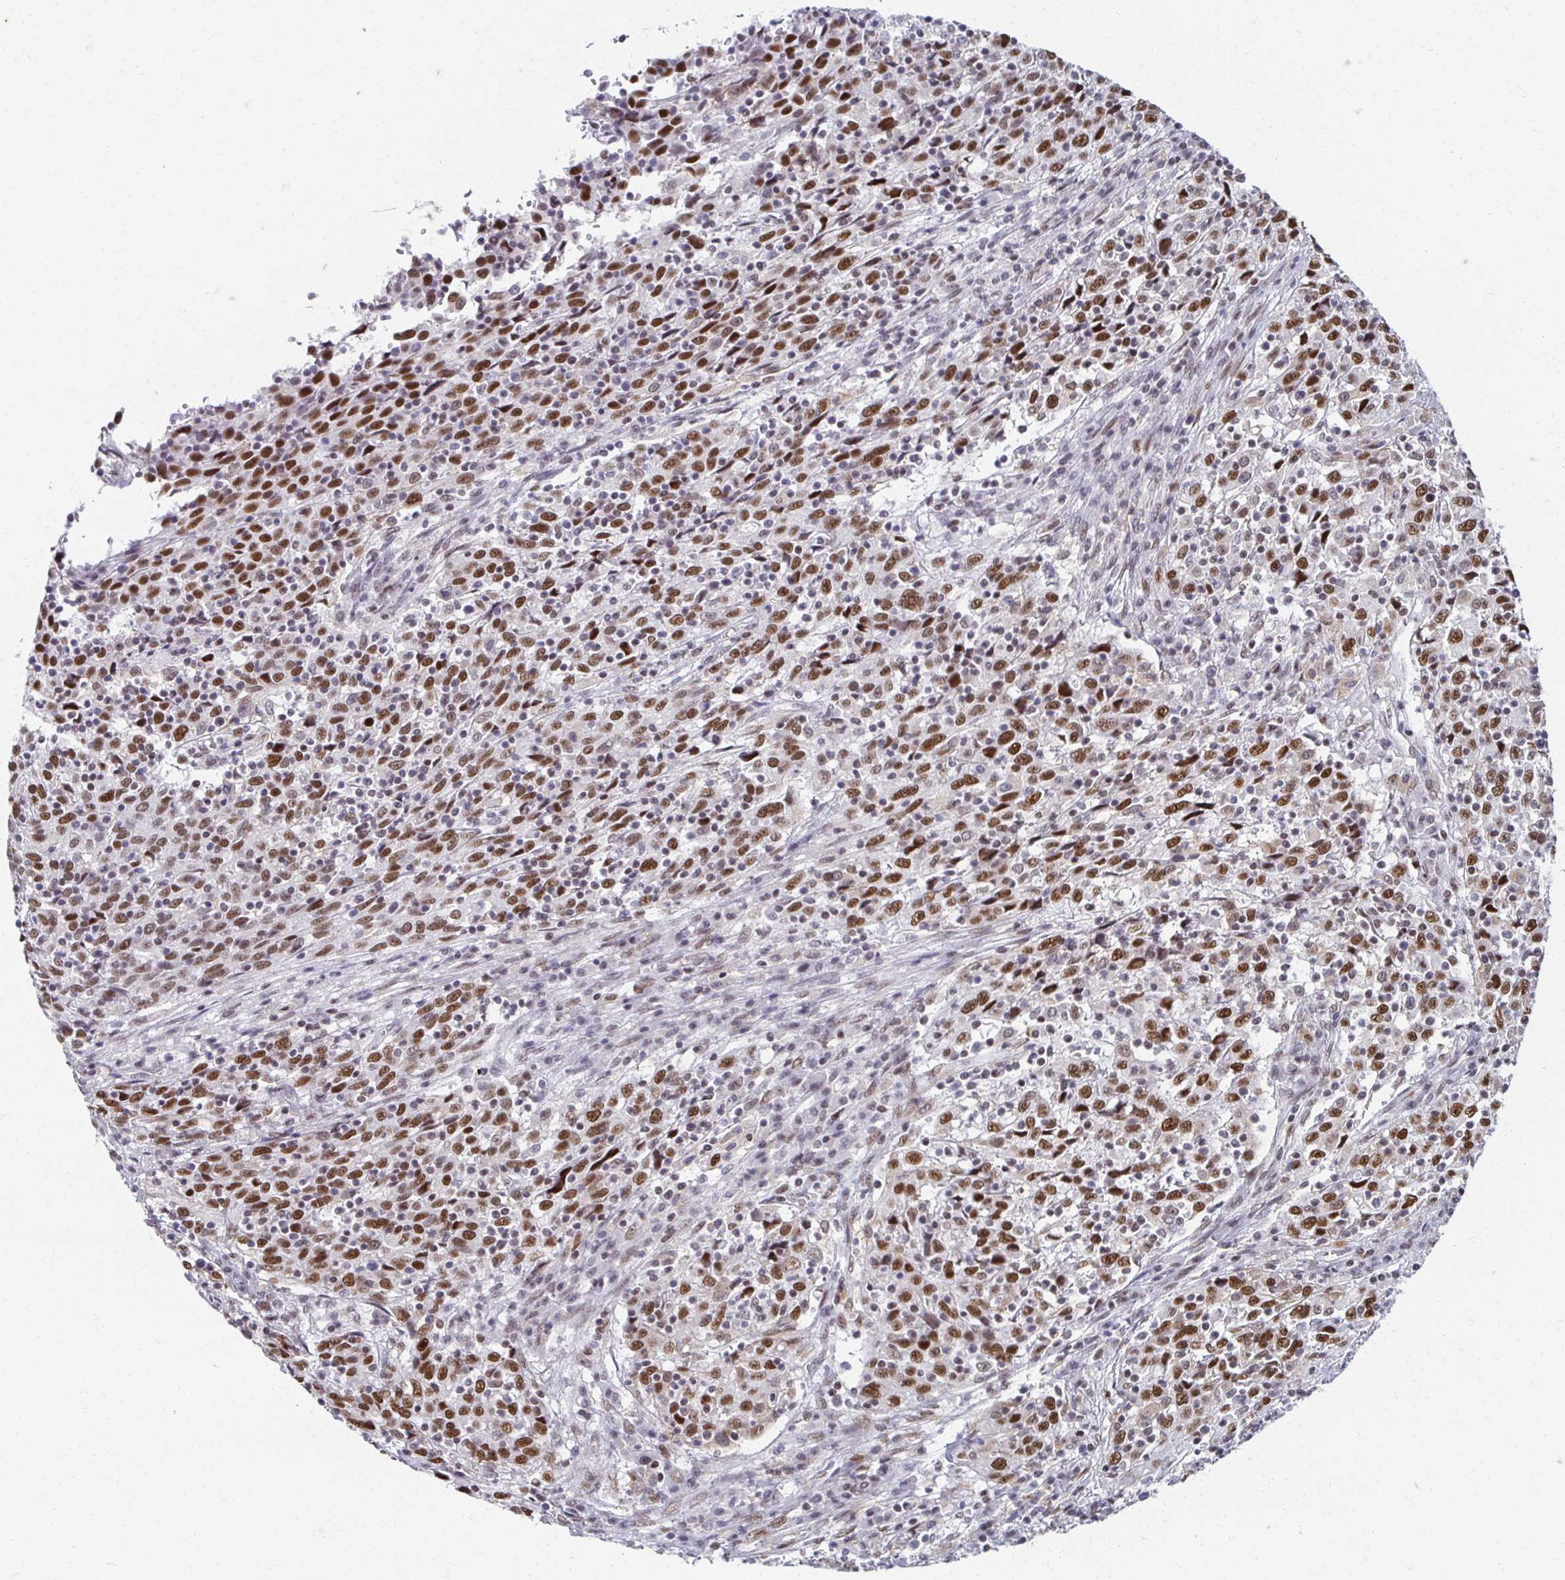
{"staining": {"intensity": "moderate", "quantity": ">75%", "location": "nuclear"}, "tissue": "cervical cancer", "cell_type": "Tumor cells", "image_type": "cancer", "snomed": [{"axis": "morphology", "description": "Squamous cell carcinoma, NOS"}, {"axis": "topography", "description": "Cervix"}], "caption": "Immunohistochemistry (IHC) micrograph of neoplastic tissue: human cervical squamous cell carcinoma stained using IHC demonstrates medium levels of moderate protein expression localized specifically in the nuclear of tumor cells, appearing as a nuclear brown color.", "gene": "IRF7", "patient": {"sex": "female", "age": 46}}